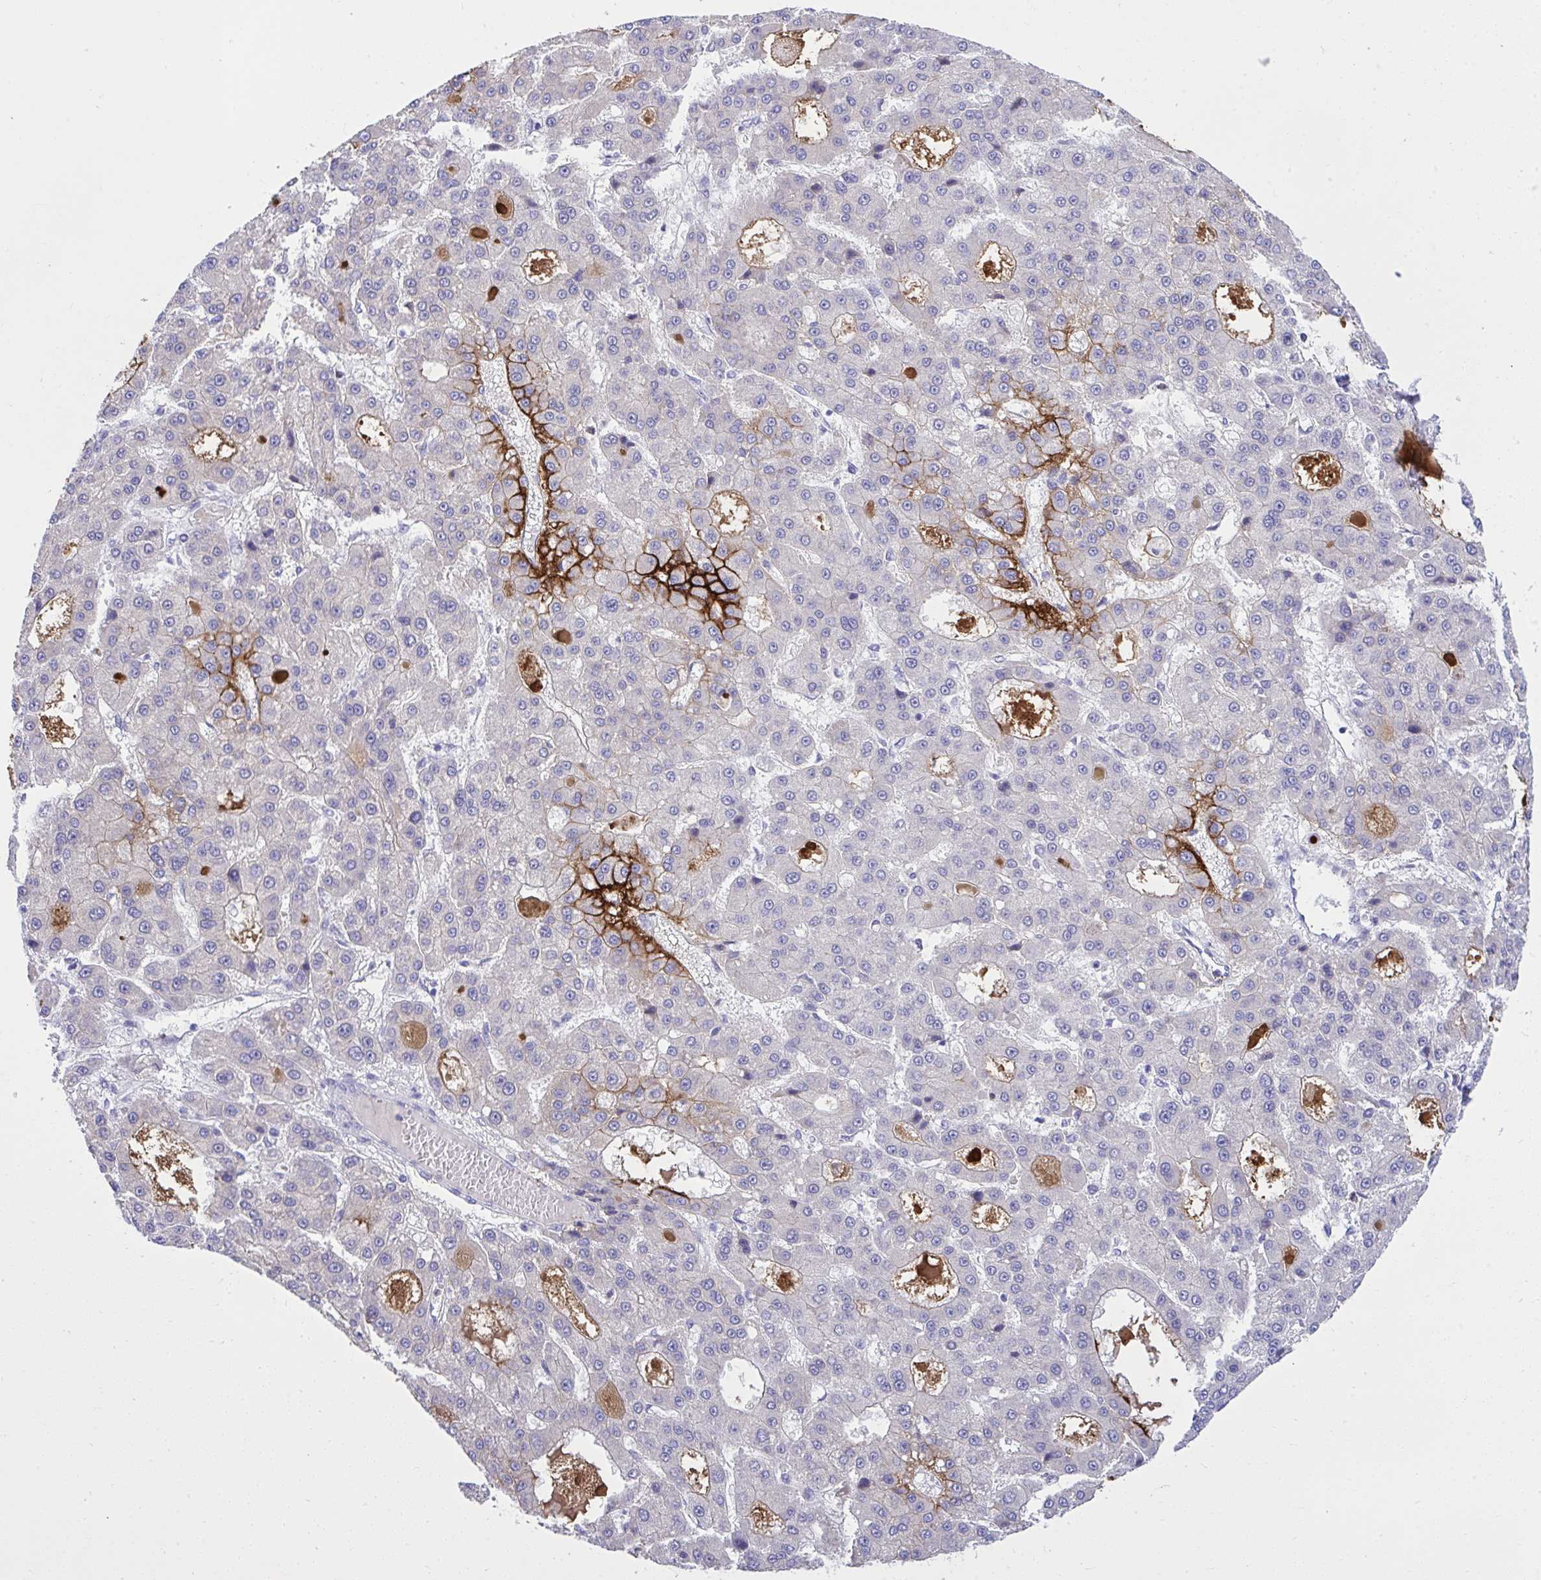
{"staining": {"intensity": "strong", "quantity": "<25%", "location": "cytoplasmic/membranous"}, "tissue": "liver cancer", "cell_type": "Tumor cells", "image_type": "cancer", "snomed": [{"axis": "morphology", "description": "Carcinoma, Hepatocellular, NOS"}, {"axis": "topography", "description": "Liver"}], "caption": "This image demonstrates IHC staining of human hepatocellular carcinoma (liver), with medium strong cytoplasmic/membranous expression in about <25% of tumor cells.", "gene": "HRG", "patient": {"sex": "male", "age": 70}}